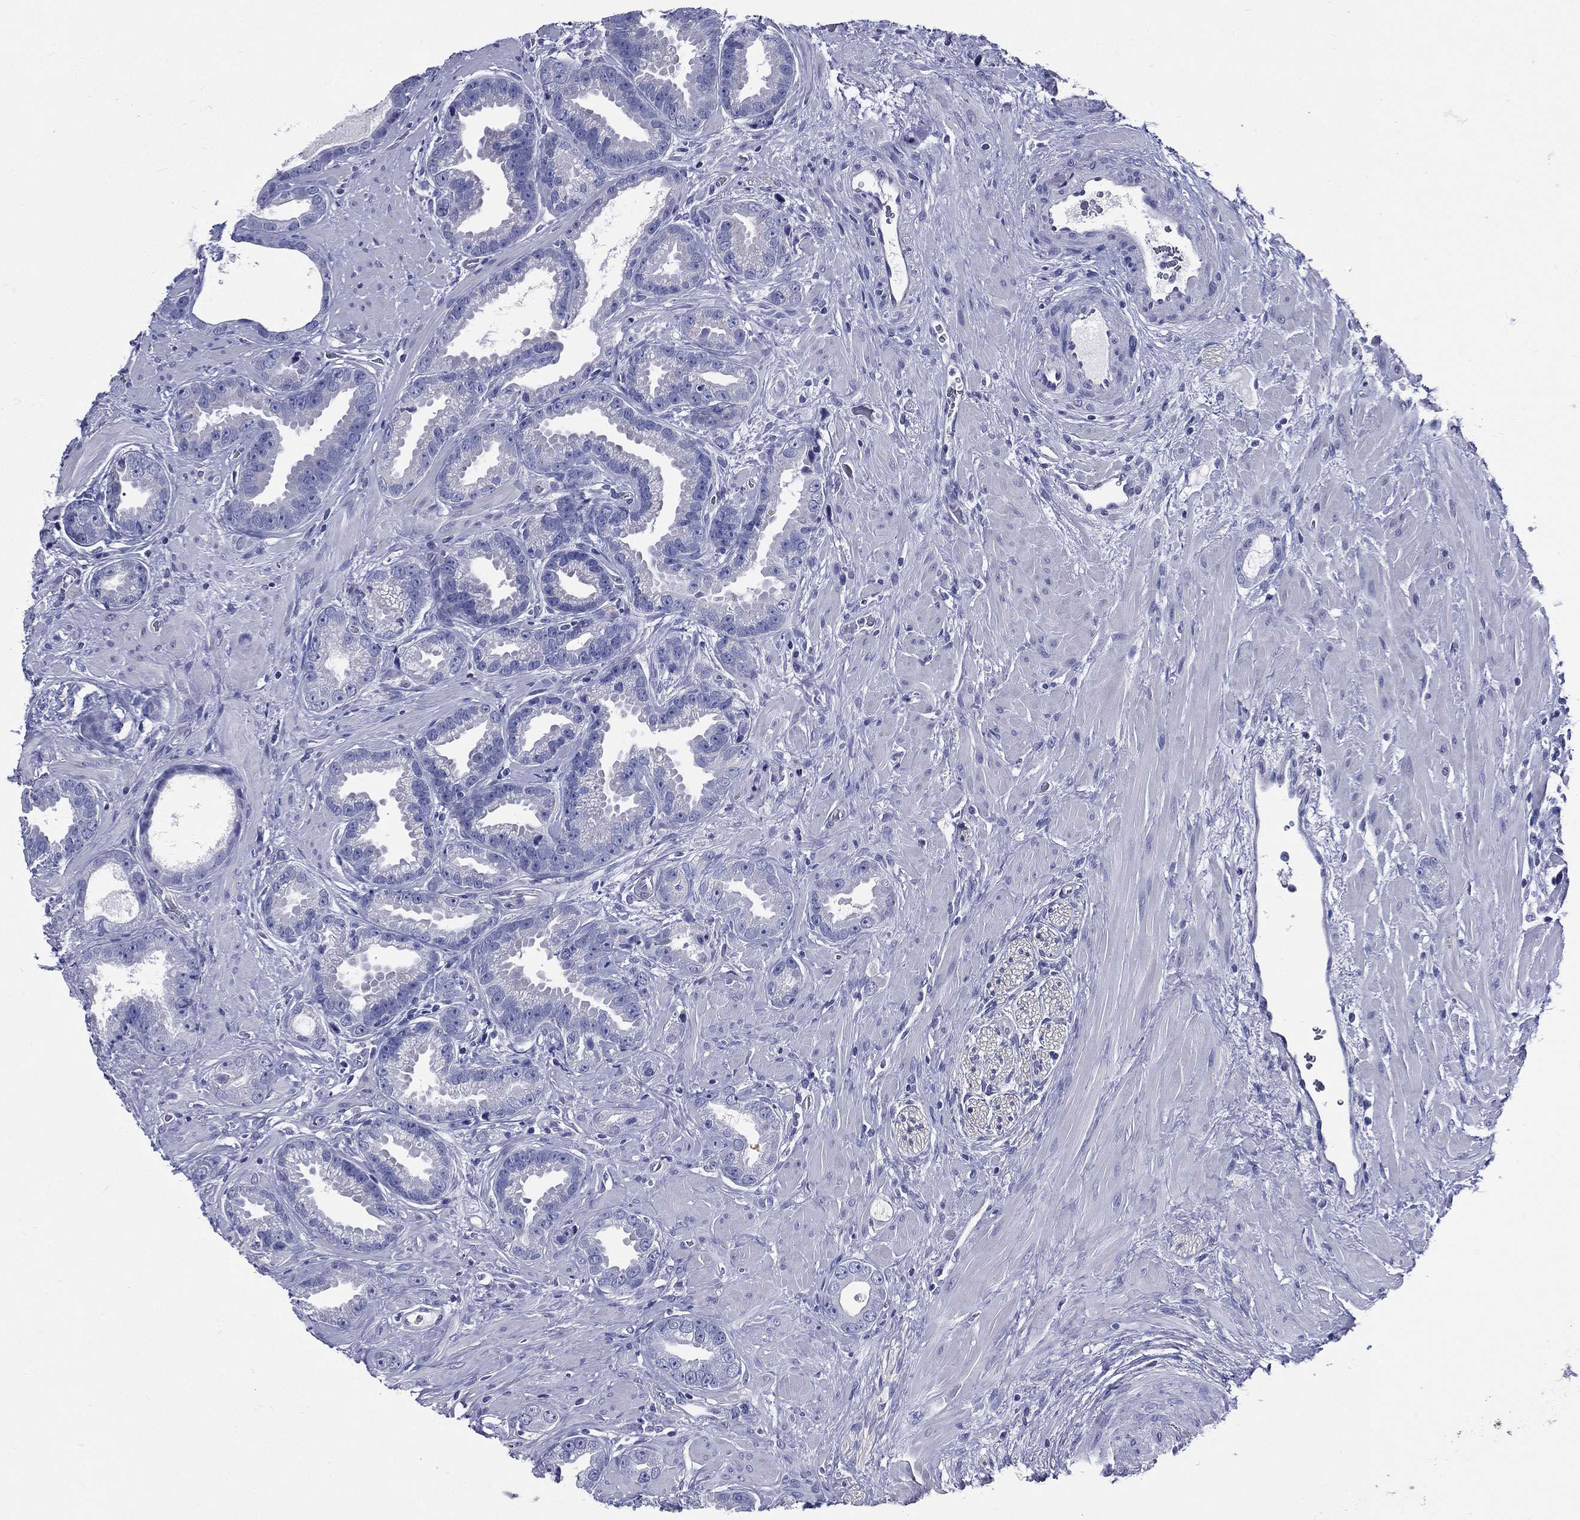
{"staining": {"intensity": "negative", "quantity": "none", "location": "none"}, "tissue": "prostate cancer", "cell_type": "Tumor cells", "image_type": "cancer", "snomed": [{"axis": "morphology", "description": "Adenocarcinoma, Low grade"}, {"axis": "topography", "description": "Prostate"}], "caption": "Prostate adenocarcinoma (low-grade) stained for a protein using immunohistochemistry (IHC) displays no positivity tumor cells.", "gene": "DPYS", "patient": {"sex": "male", "age": 68}}